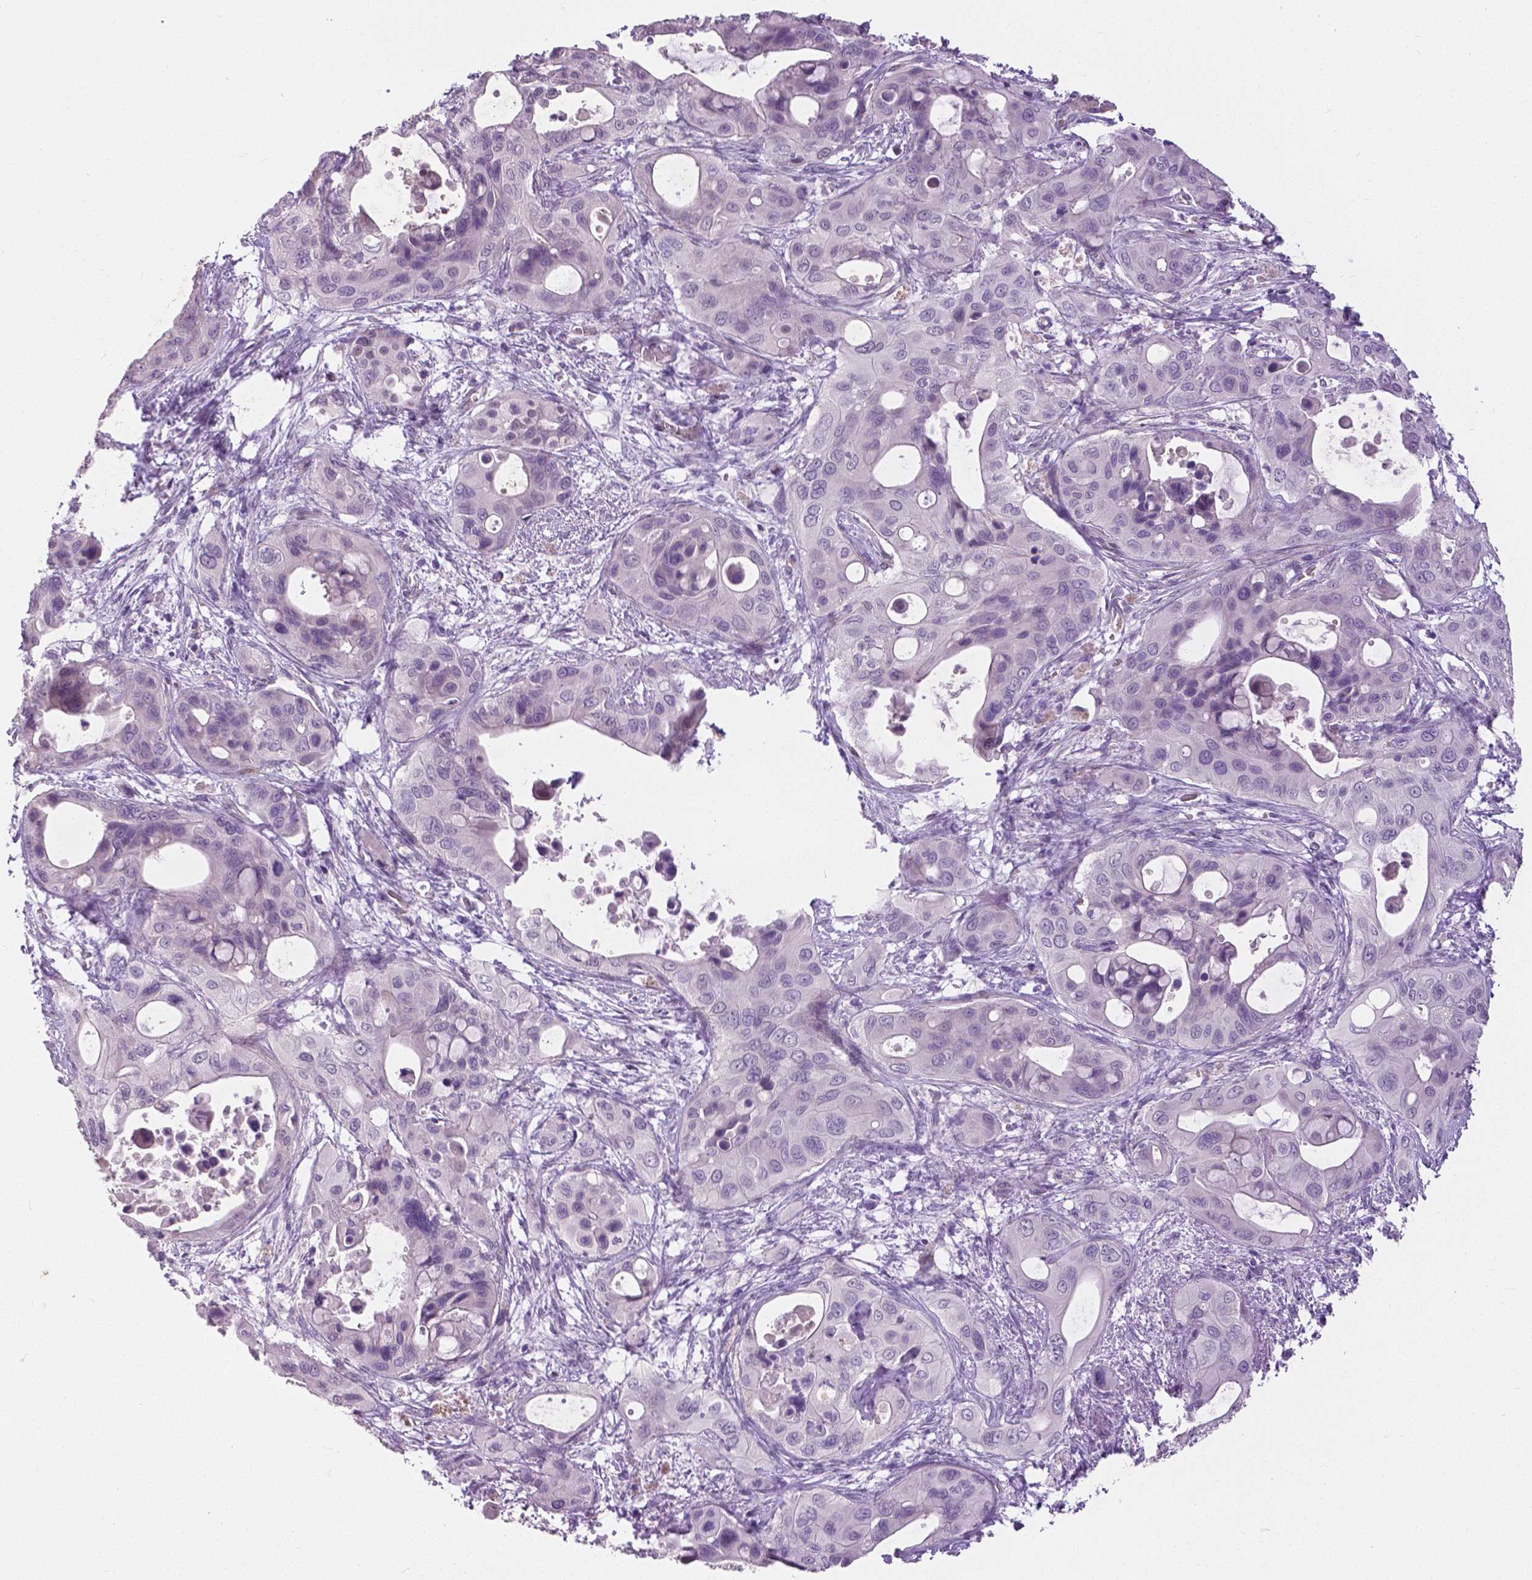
{"staining": {"intensity": "negative", "quantity": "none", "location": "none"}, "tissue": "pancreatic cancer", "cell_type": "Tumor cells", "image_type": "cancer", "snomed": [{"axis": "morphology", "description": "Adenocarcinoma, NOS"}, {"axis": "topography", "description": "Pancreas"}], "caption": "This is an IHC image of pancreatic cancer (adenocarcinoma). There is no staining in tumor cells.", "gene": "FOXA1", "patient": {"sex": "male", "age": 71}}